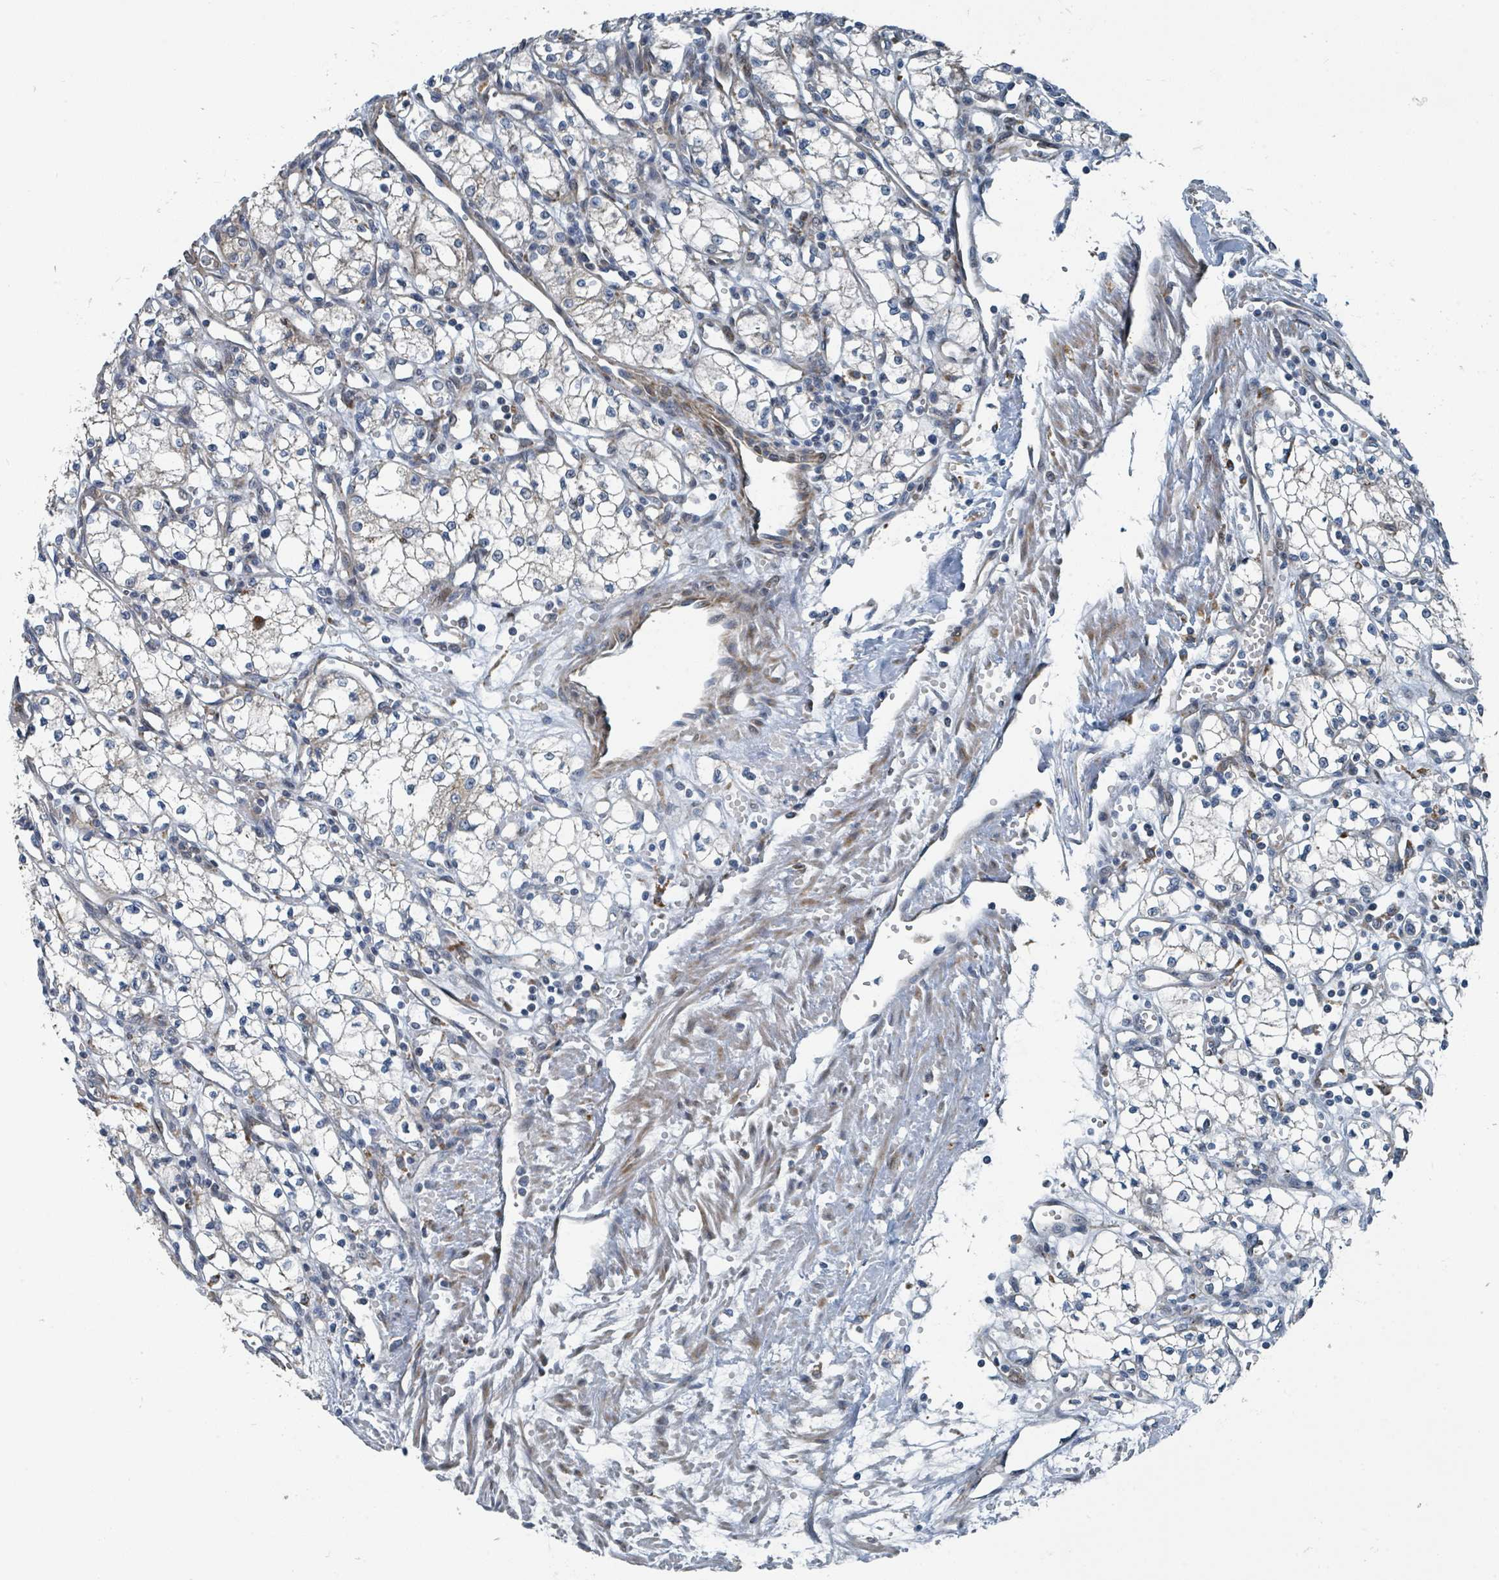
{"staining": {"intensity": "weak", "quantity": "<25%", "location": "cytoplasmic/membranous"}, "tissue": "renal cancer", "cell_type": "Tumor cells", "image_type": "cancer", "snomed": [{"axis": "morphology", "description": "Adenocarcinoma, NOS"}, {"axis": "topography", "description": "Kidney"}], "caption": "DAB (3,3'-diaminobenzidine) immunohistochemical staining of adenocarcinoma (renal) demonstrates no significant expression in tumor cells.", "gene": "DIPK2A", "patient": {"sex": "male", "age": 59}}